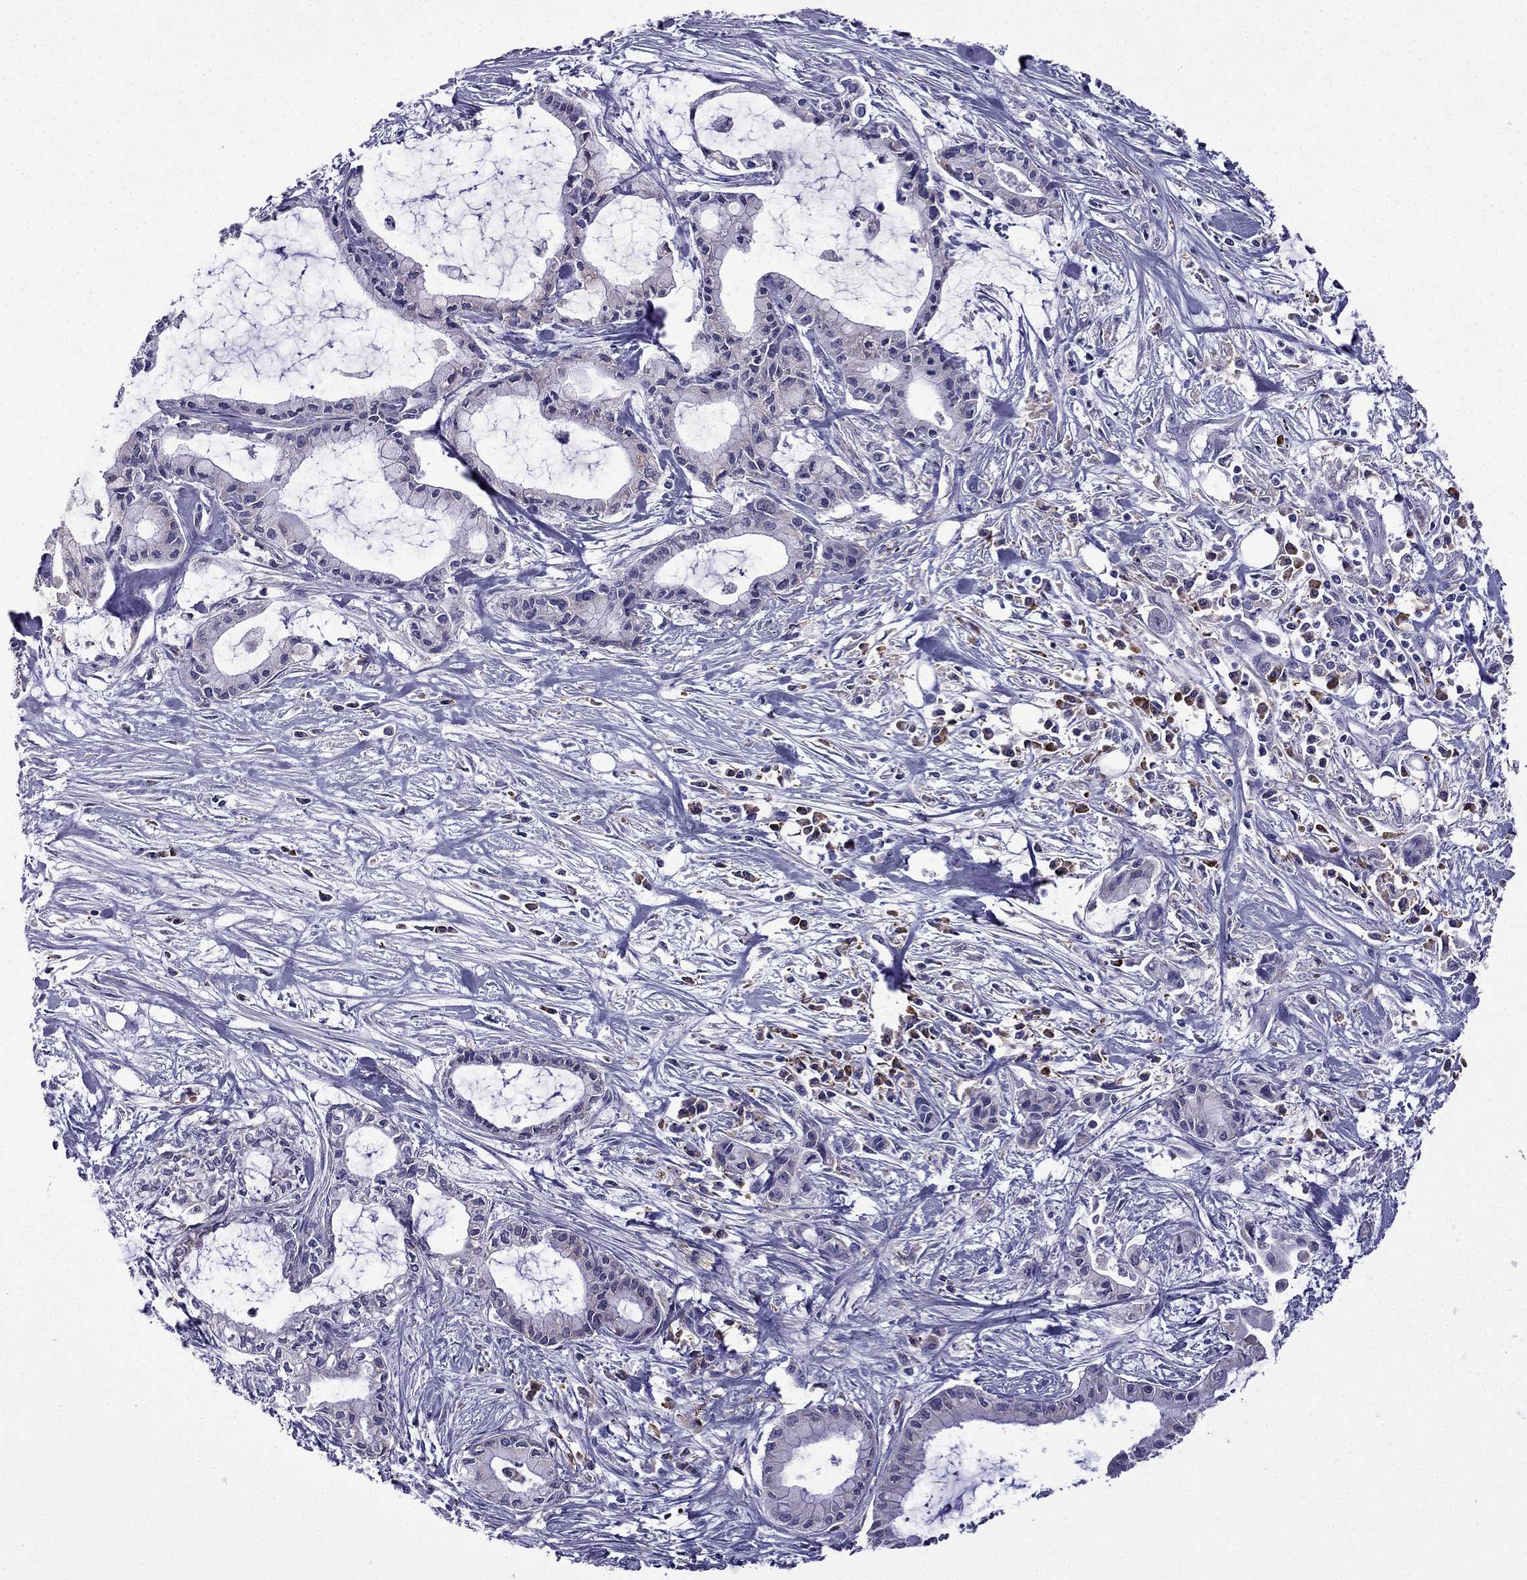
{"staining": {"intensity": "negative", "quantity": "none", "location": "none"}, "tissue": "pancreatic cancer", "cell_type": "Tumor cells", "image_type": "cancer", "snomed": [{"axis": "morphology", "description": "Adenocarcinoma, NOS"}, {"axis": "topography", "description": "Pancreas"}], "caption": "Immunohistochemical staining of human adenocarcinoma (pancreatic) displays no significant positivity in tumor cells.", "gene": "TSSK4", "patient": {"sex": "male", "age": 48}}